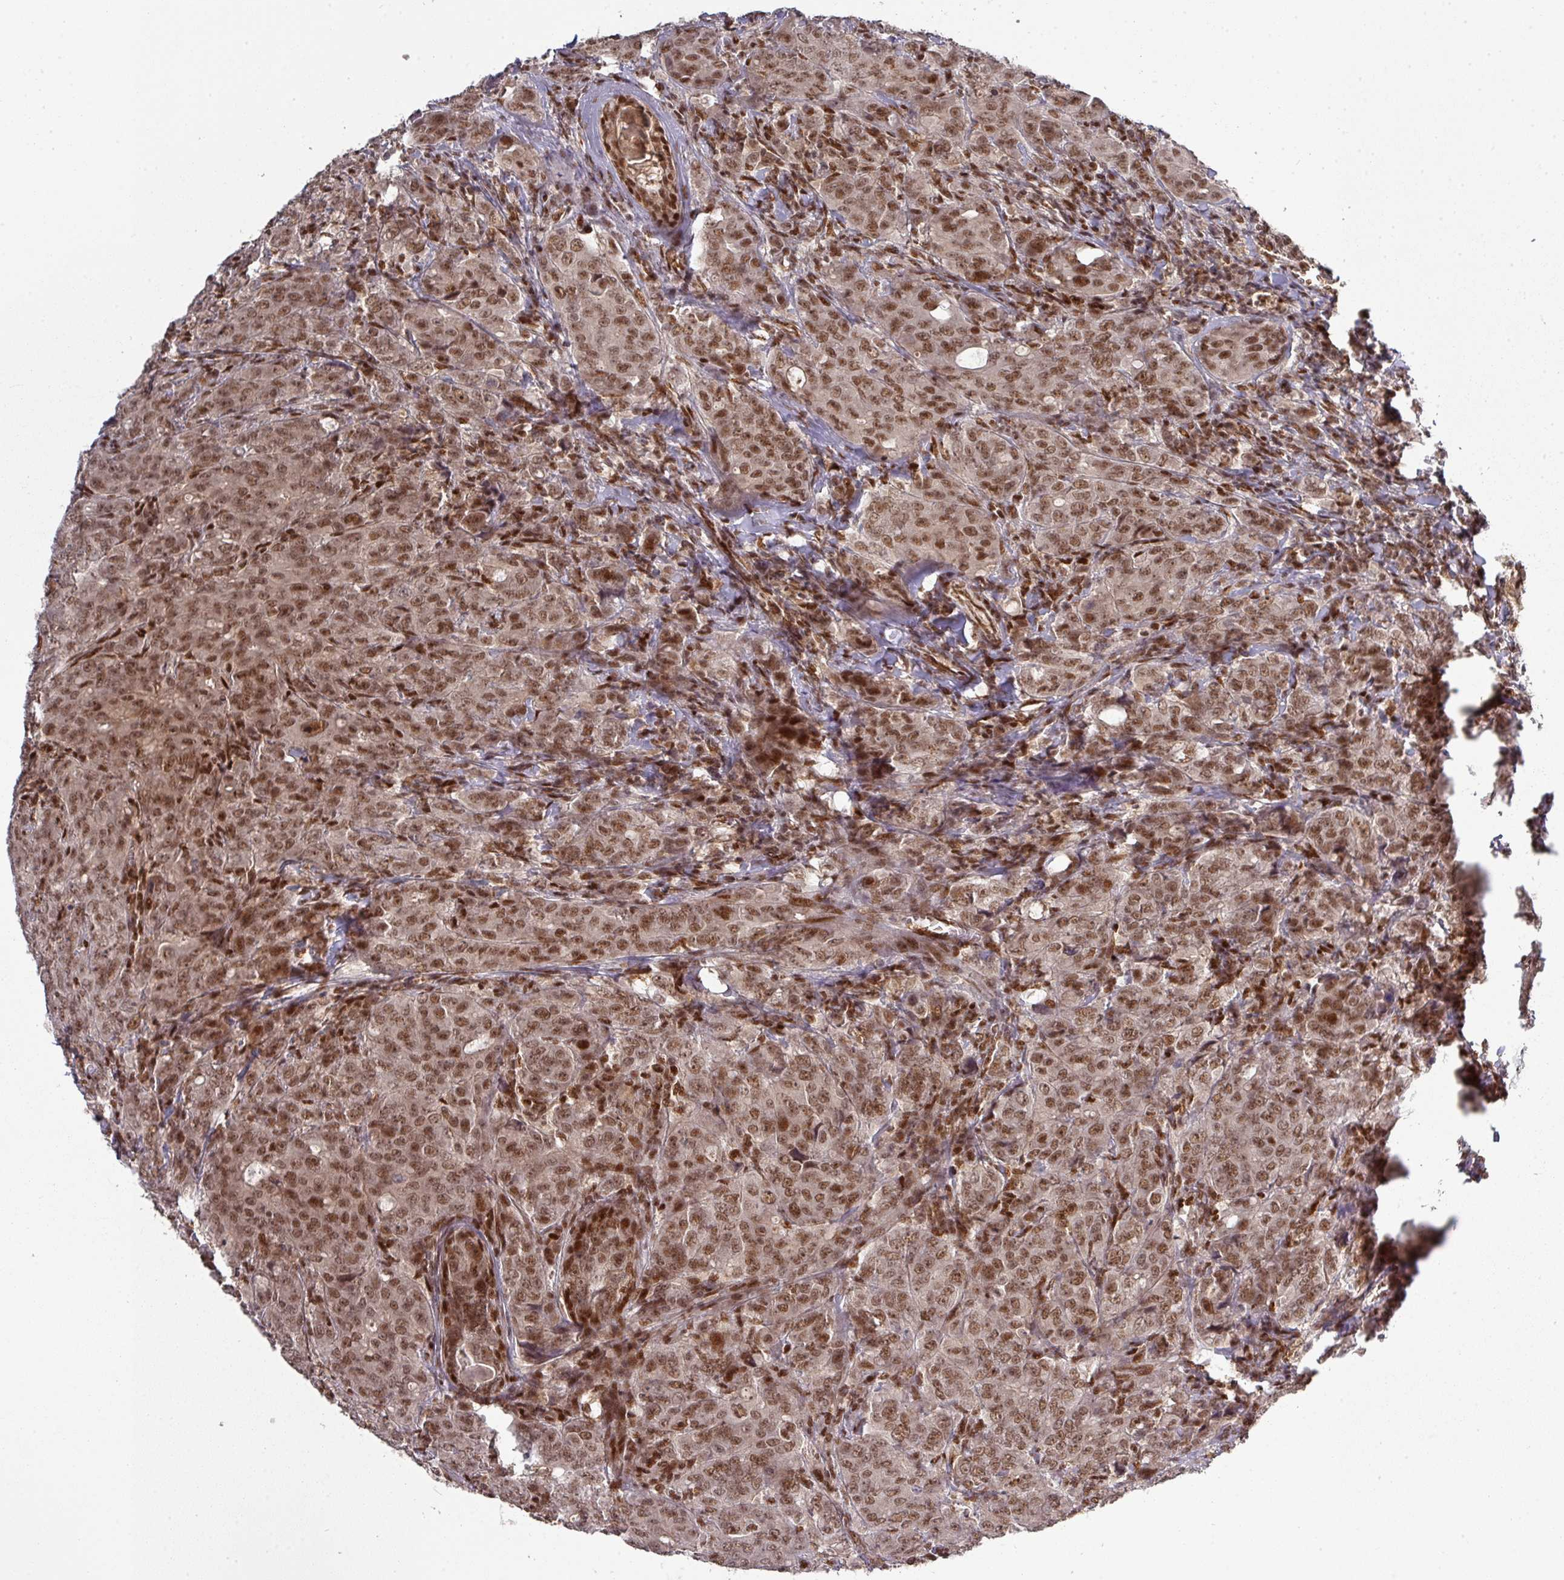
{"staining": {"intensity": "moderate", "quantity": ">75%", "location": "nuclear"}, "tissue": "breast cancer", "cell_type": "Tumor cells", "image_type": "cancer", "snomed": [{"axis": "morphology", "description": "Duct carcinoma"}, {"axis": "topography", "description": "Breast"}], "caption": "The photomicrograph reveals a brown stain indicating the presence of a protein in the nuclear of tumor cells in breast cancer (intraductal carcinoma).", "gene": "CIC", "patient": {"sex": "female", "age": 43}}